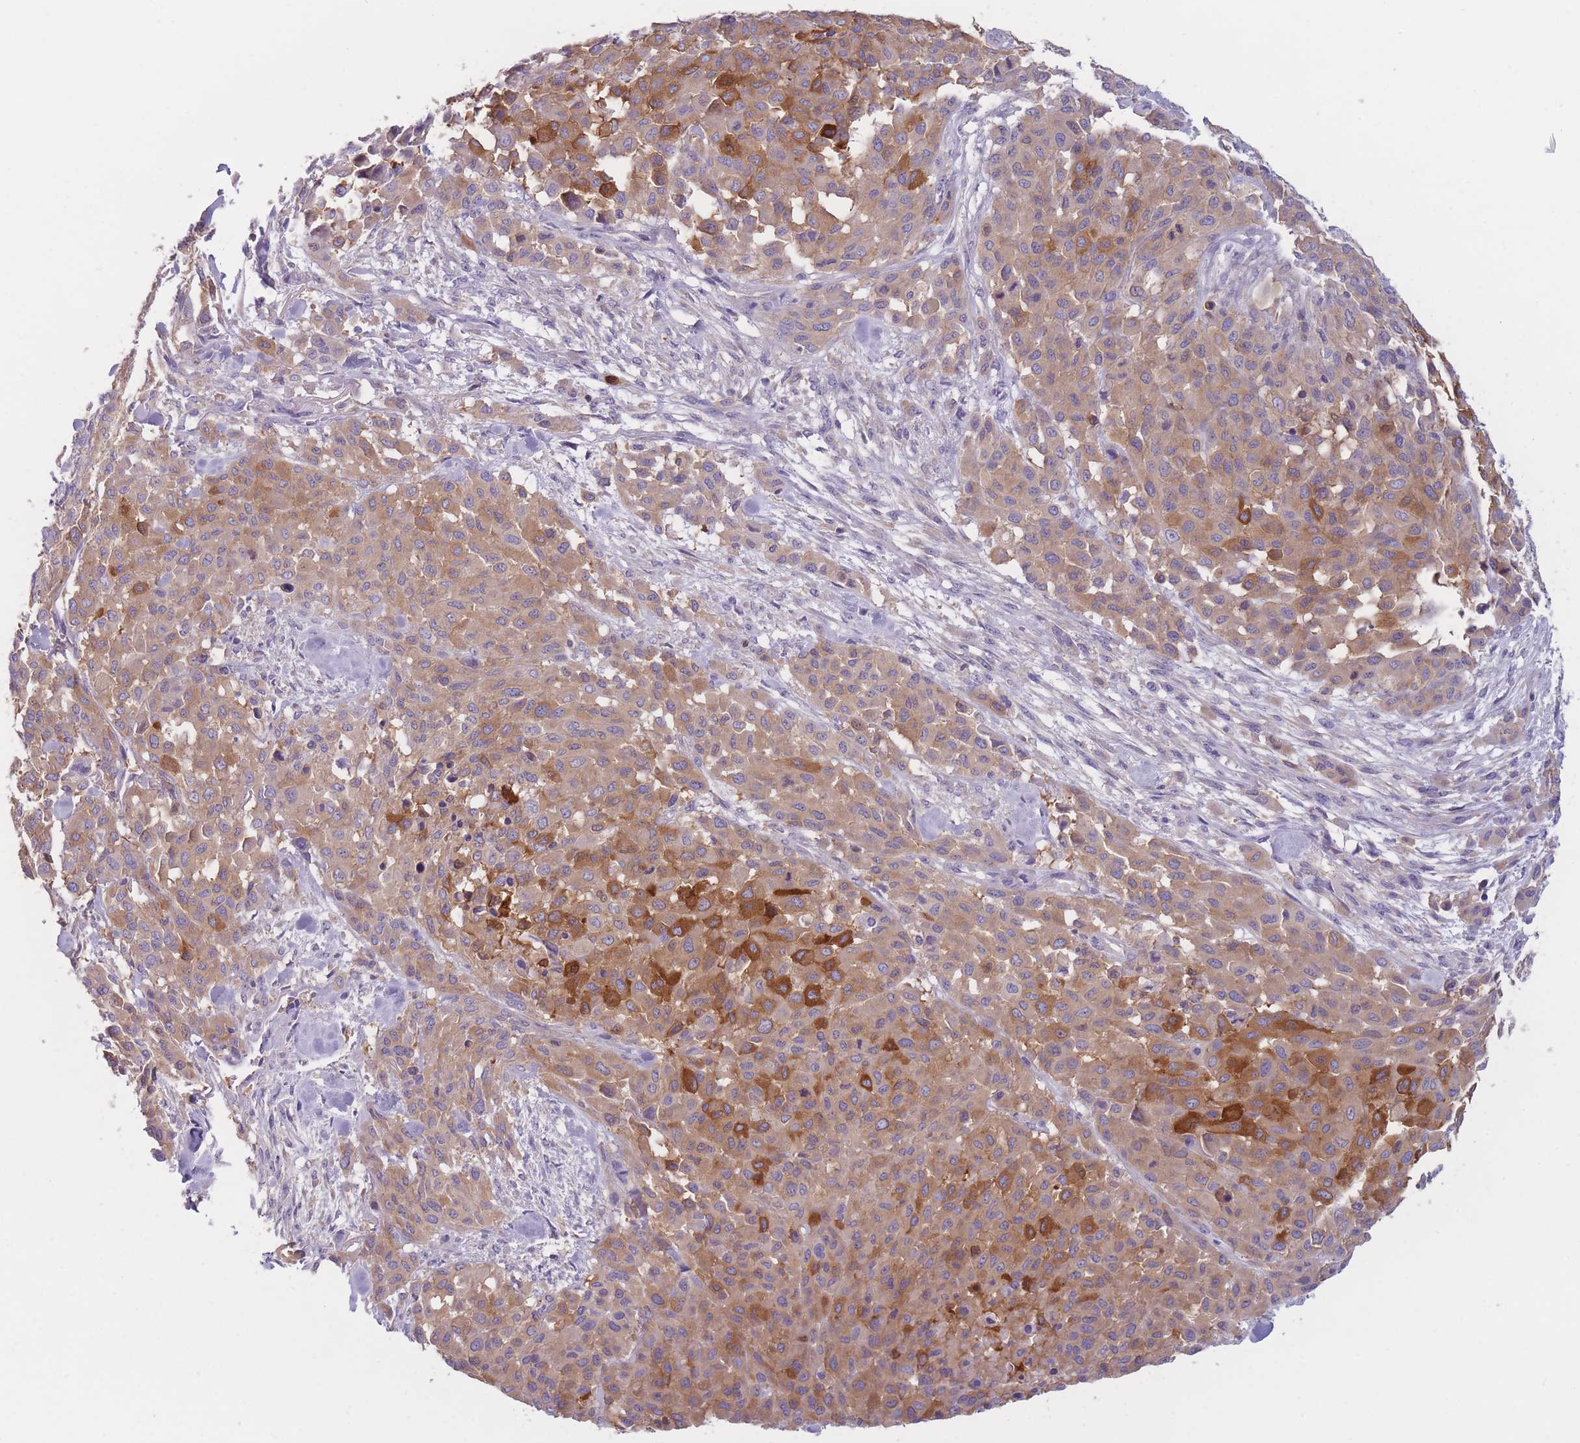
{"staining": {"intensity": "moderate", "quantity": ">75%", "location": "cytoplasmic/membranous"}, "tissue": "melanoma", "cell_type": "Tumor cells", "image_type": "cancer", "snomed": [{"axis": "morphology", "description": "Malignant melanoma, Metastatic site"}, {"axis": "topography", "description": "Skin"}], "caption": "Immunohistochemistry (IHC) image of neoplastic tissue: melanoma stained using immunohistochemistry exhibits medium levels of moderate protein expression localized specifically in the cytoplasmic/membranous of tumor cells, appearing as a cytoplasmic/membranous brown color.", "gene": "ST3GAL4", "patient": {"sex": "female", "age": 81}}